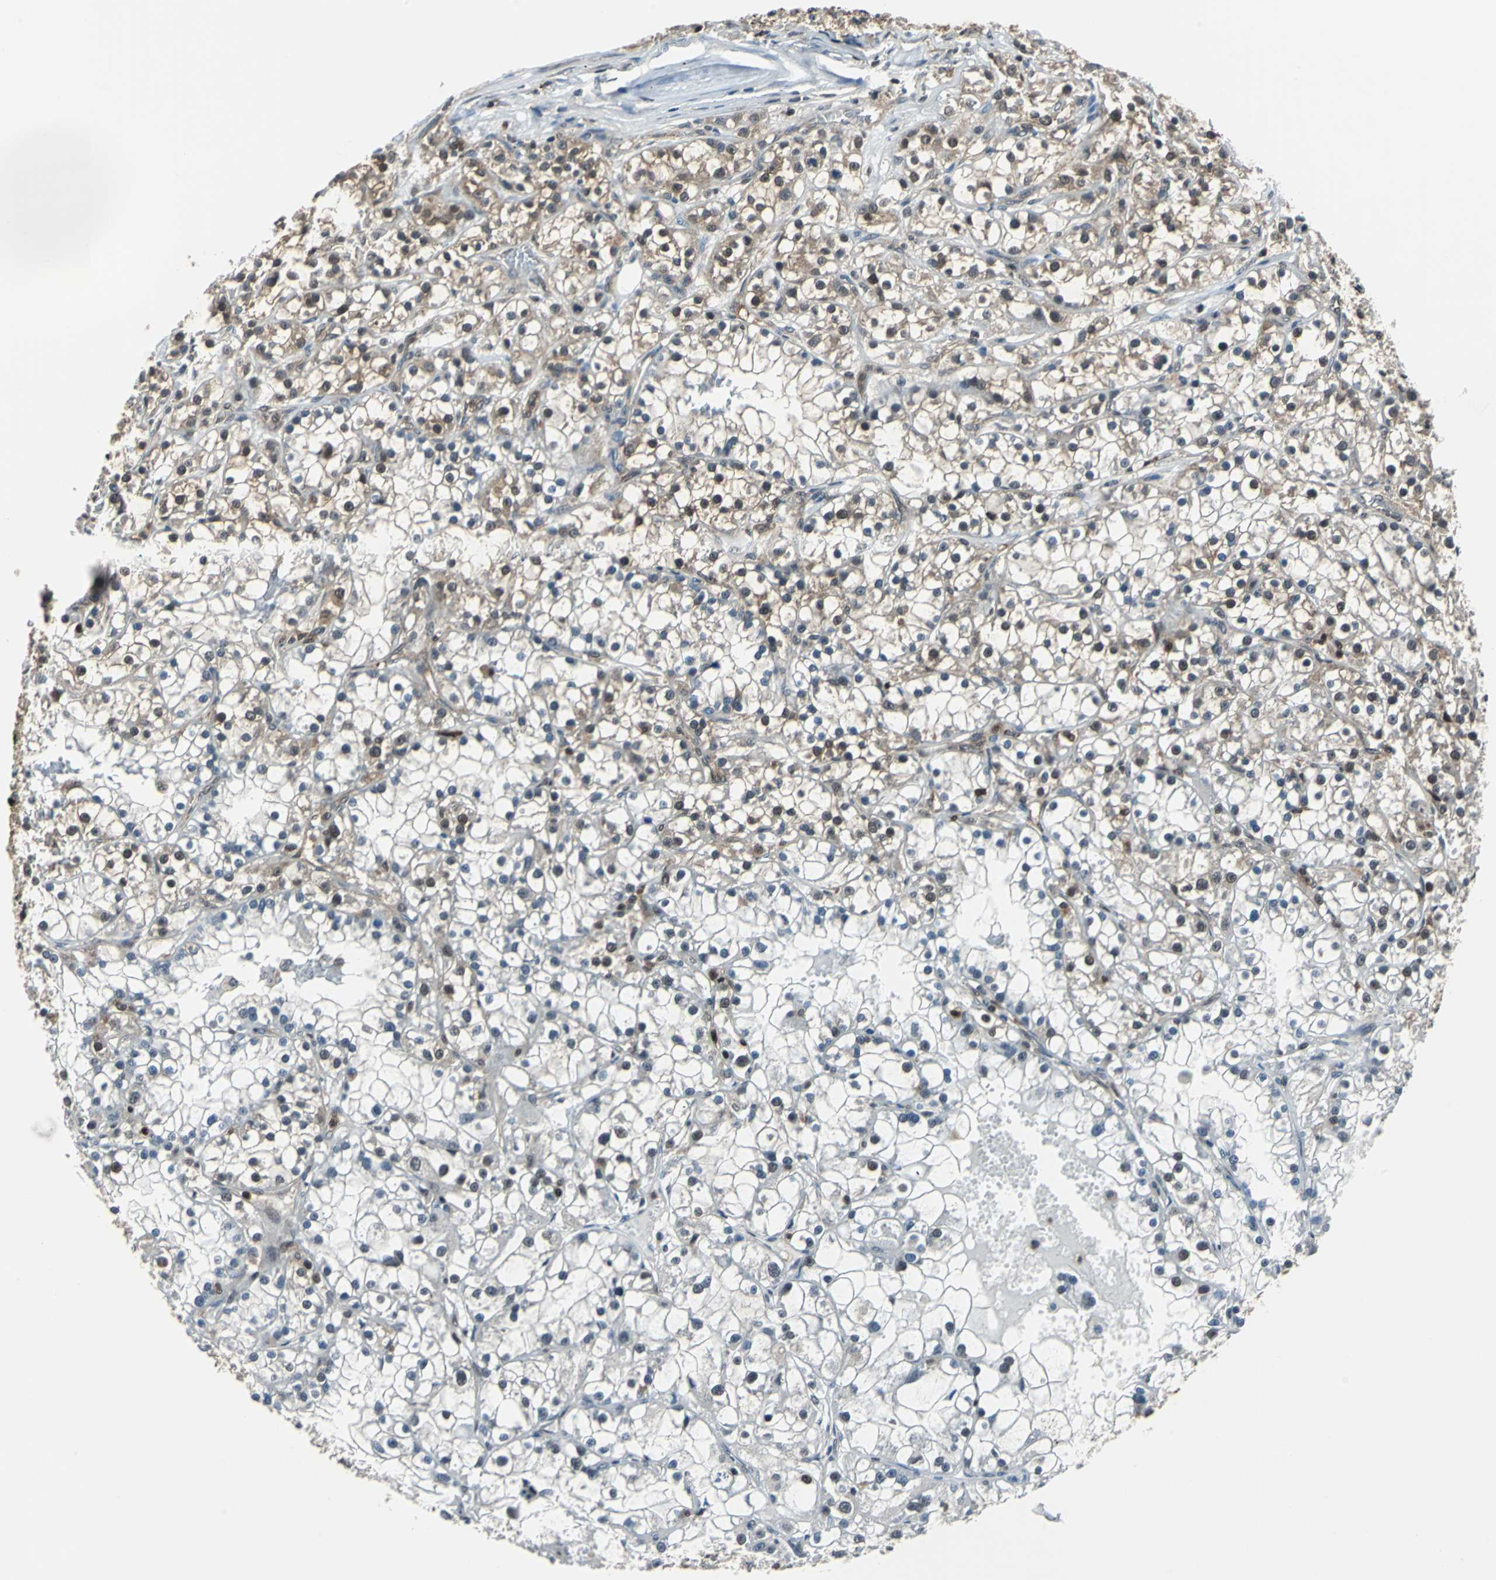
{"staining": {"intensity": "weak", "quantity": "25%-75%", "location": "cytoplasmic/membranous,nuclear"}, "tissue": "renal cancer", "cell_type": "Tumor cells", "image_type": "cancer", "snomed": [{"axis": "morphology", "description": "Adenocarcinoma, NOS"}, {"axis": "topography", "description": "Kidney"}], "caption": "The image shows immunohistochemical staining of renal adenocarcinoma. There is weak cytoplasmic/membranous and nuclear positivity is present in about 25%-75% of tumor cells. The staining was performed using DAB (3,3'-diaminobenzidine) to visualize the protein expression in brown, while the nuclei were stained in blue with hematoxylin (Magnification: 20x).", "gene": "PSME1", "patient": {"sex": "female", "age": 52}}